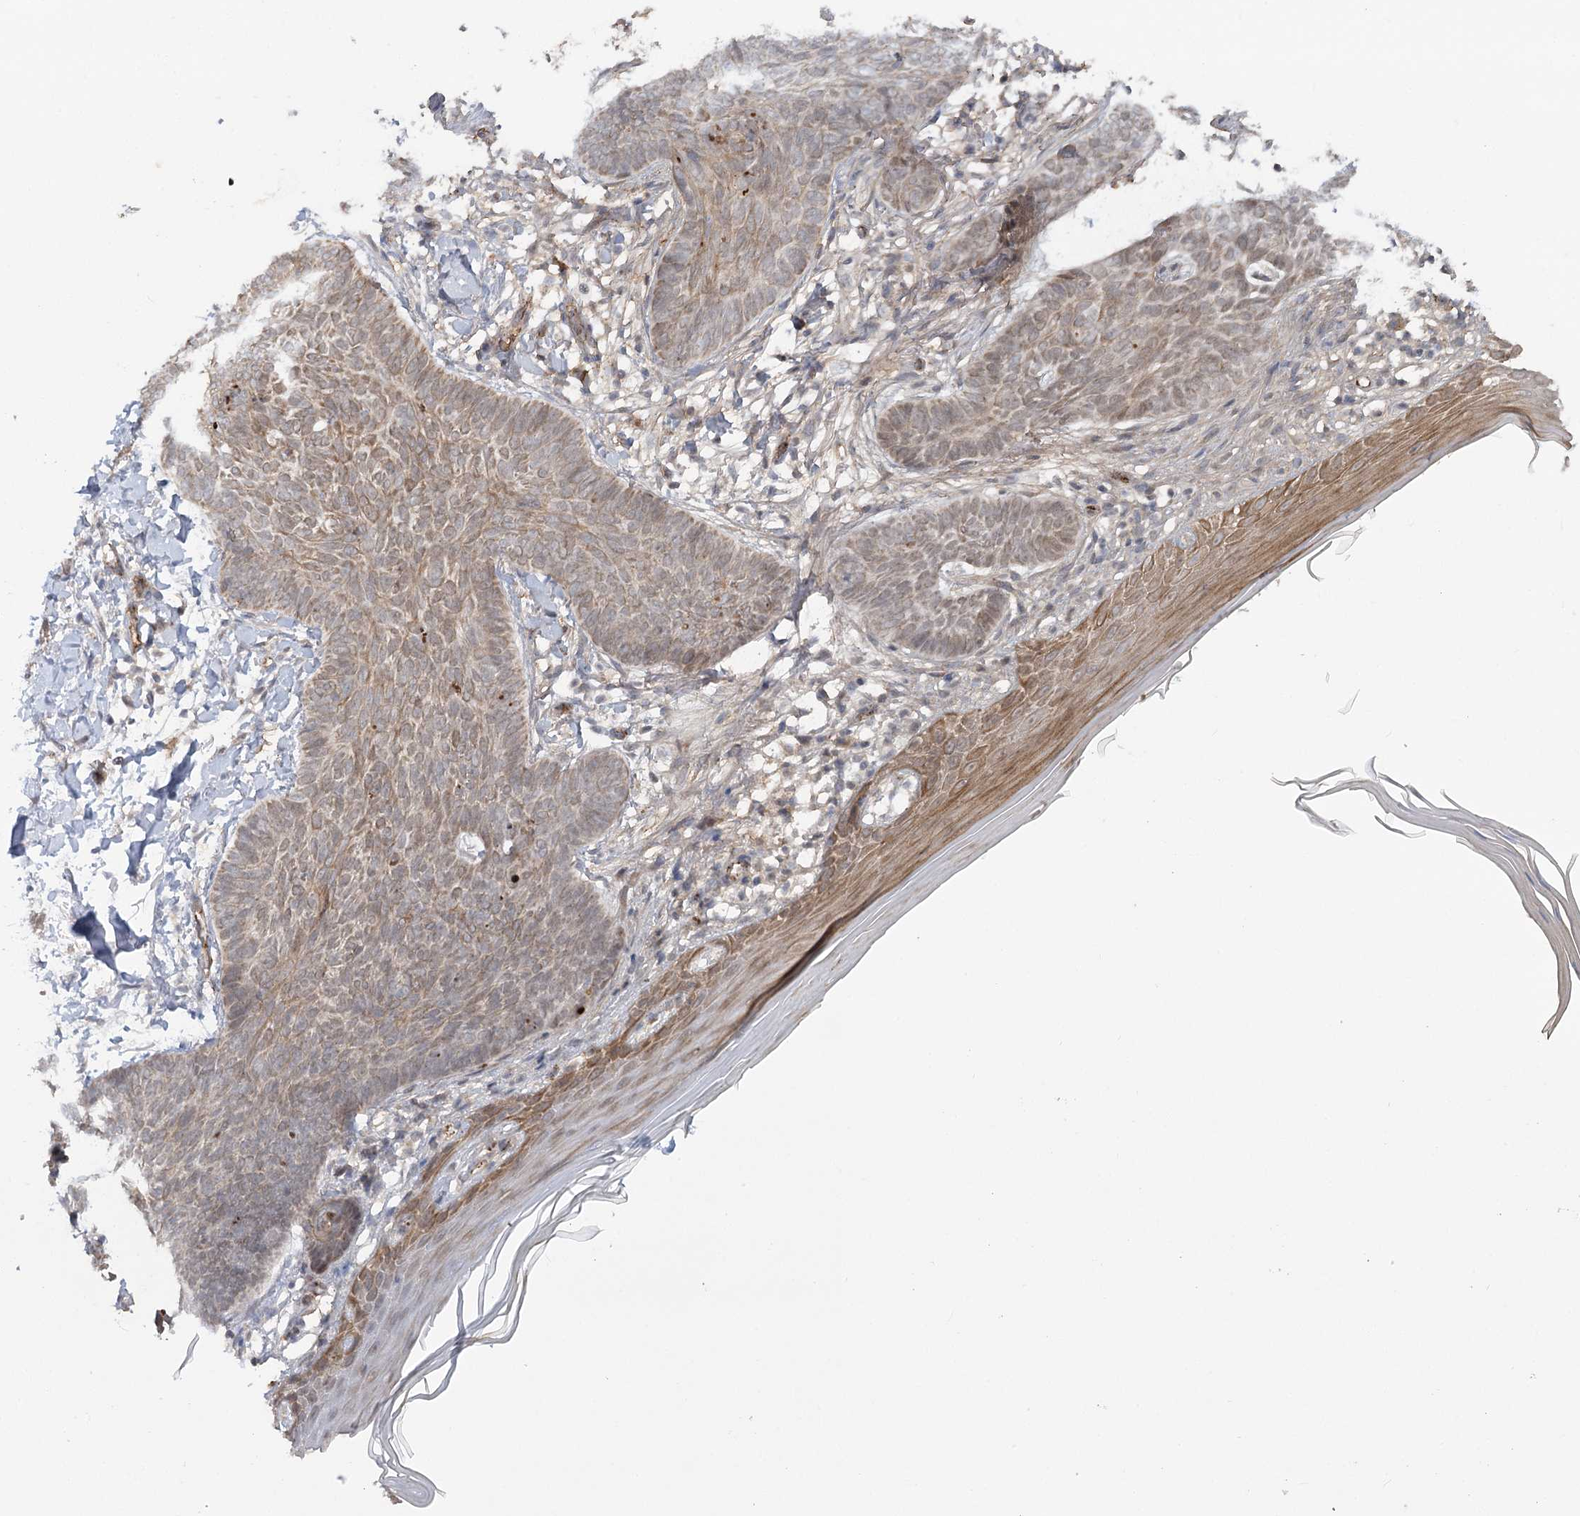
{"staining": {"intensity": "weak", "quantity": "25%-75%", "location": "cytoplasmic/membranous"}, "tissue": "skin cancer", "cell_type": "Tumor cells", "image_type": "cancer", "snomed": [{"axis": "morphology", "description": "Normal tissue, NOS"}, {"axis": "morphology", "description": "Basal cell carcinoma"}, {"axis": "topography", "description": "Skin"}], "caption": "Immunohistochemistry of human basal cell carcinoma (skin) shows low levels of weak cytoplasmic/membranous positivity in approximately 25%-75% of tumor cells.", "gene": "KBTBD4", "patient": {"sex": "male", "age": 50}}